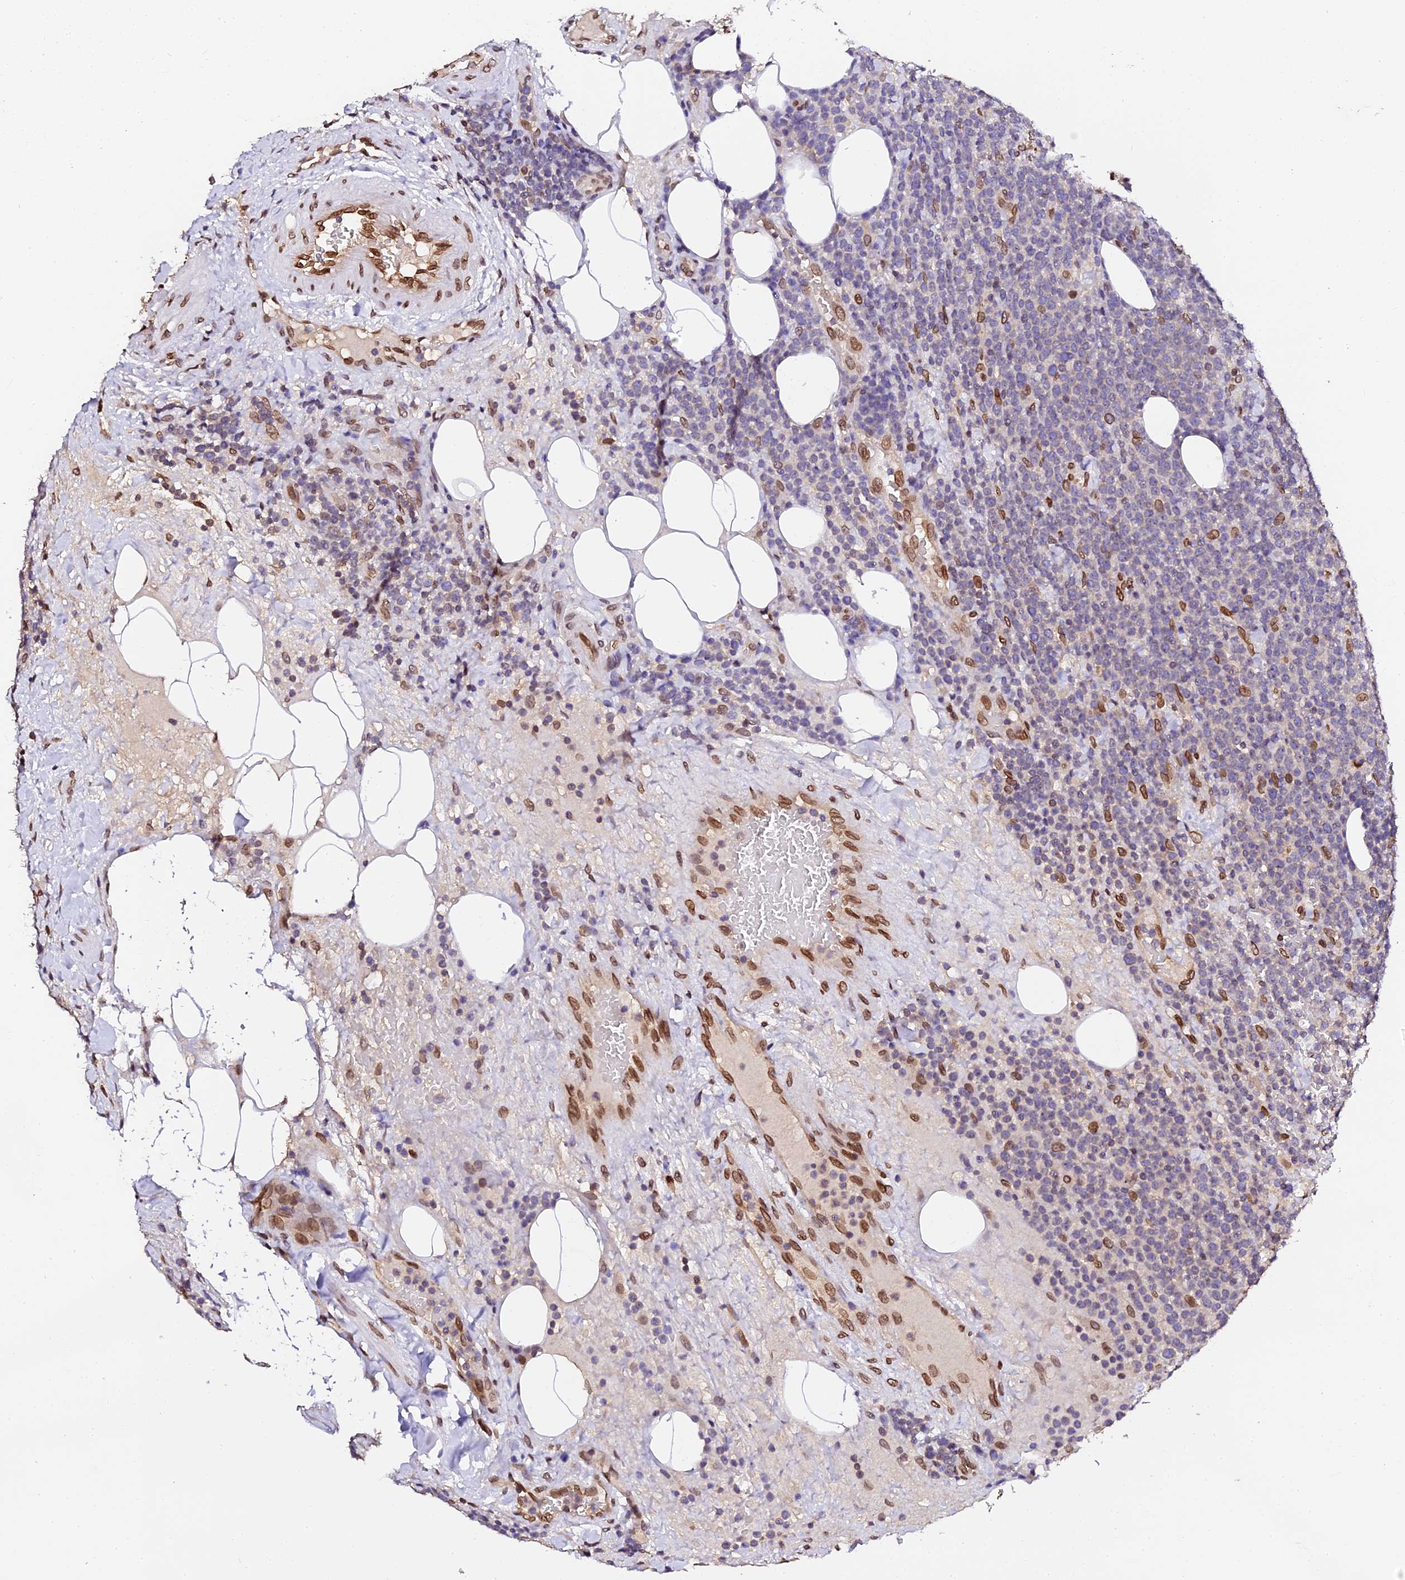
{"staining": {"intensity": "negative", "quantity": "none", "location": "none"}, "tissue": "lymphoma", "cell_type": "Tumor cells", "image_type": "cancer", "snomed": [{"axis": "morphology", "description": "Malignant lymphoma, non-Hodgkin's type, High grade"}, {"axis": "topography", "description": "Lymph node"}], "caption": "This is a image of immunohistochemistry (IHC) staining of malignant lymphoma, non-Hodgkin's type (high-grade), which shows no expression in tumor cells.", "gene": "ANAPC5", "patient": {"sex": "male", "age": 61}}